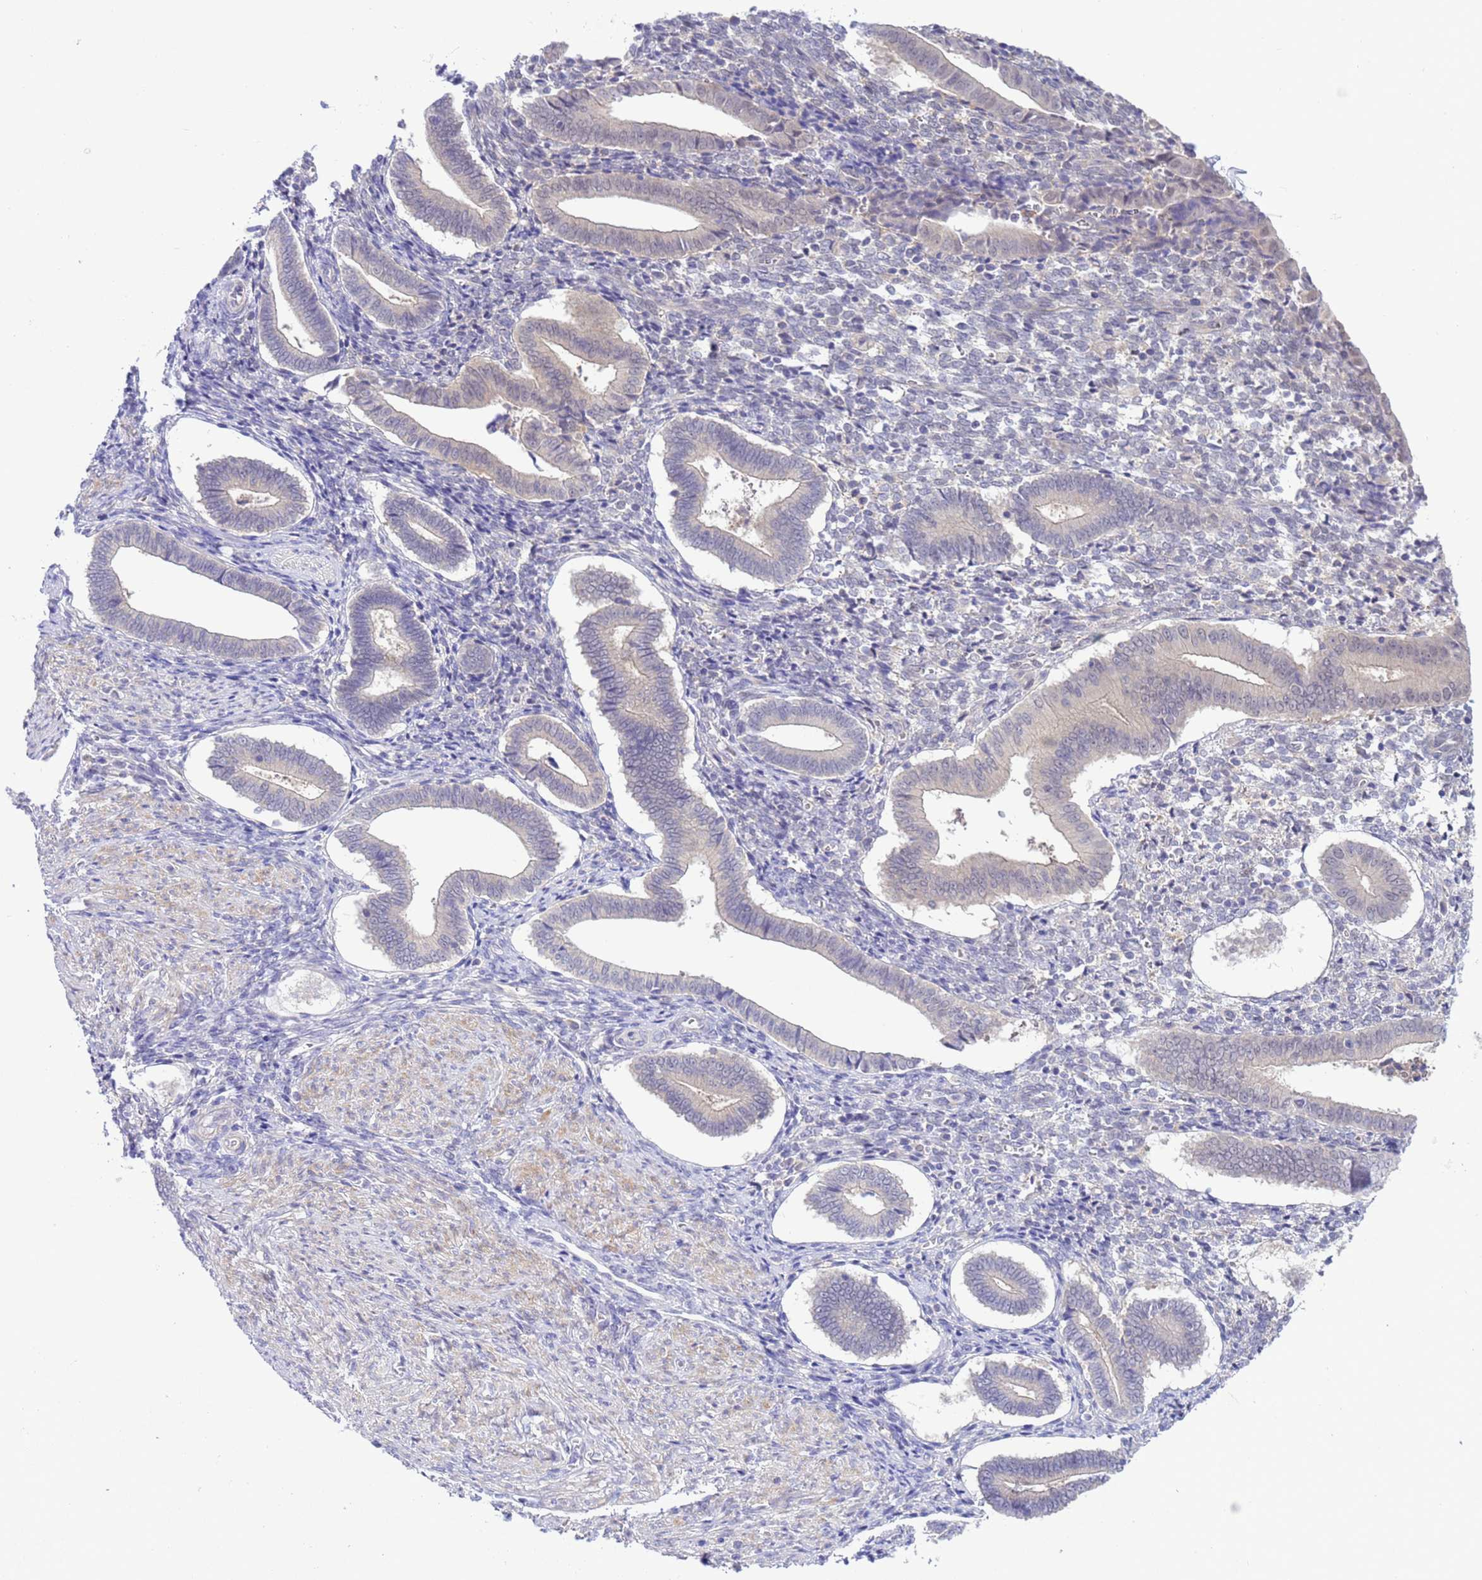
{"staining": {"intensity": "negative", "quantity": "none", "location": "none"}, "tissue": "endometrium", "cell_type": "Cells in endometrial stroma", "image_type": "normal", "snomed": [{"axis": "morphology", "description": "Normal tissue, NOS"}, {"axis": "topography", "description": "Other"}, {"axis": "topography", "description": "Endometrium"}], "caption": "An immunohistochemistry (IHC) image of normal endometrium is shown. There is no staining in cells in endometrial stroma of endometrium. The staining is performed using DAB (3,3'-diaminobenzidine) brown chromogen with nuclei counter-stained in using hematoxylin.", "gene": "ZNF461", "patient": {"sex": "female", "age": 44}}